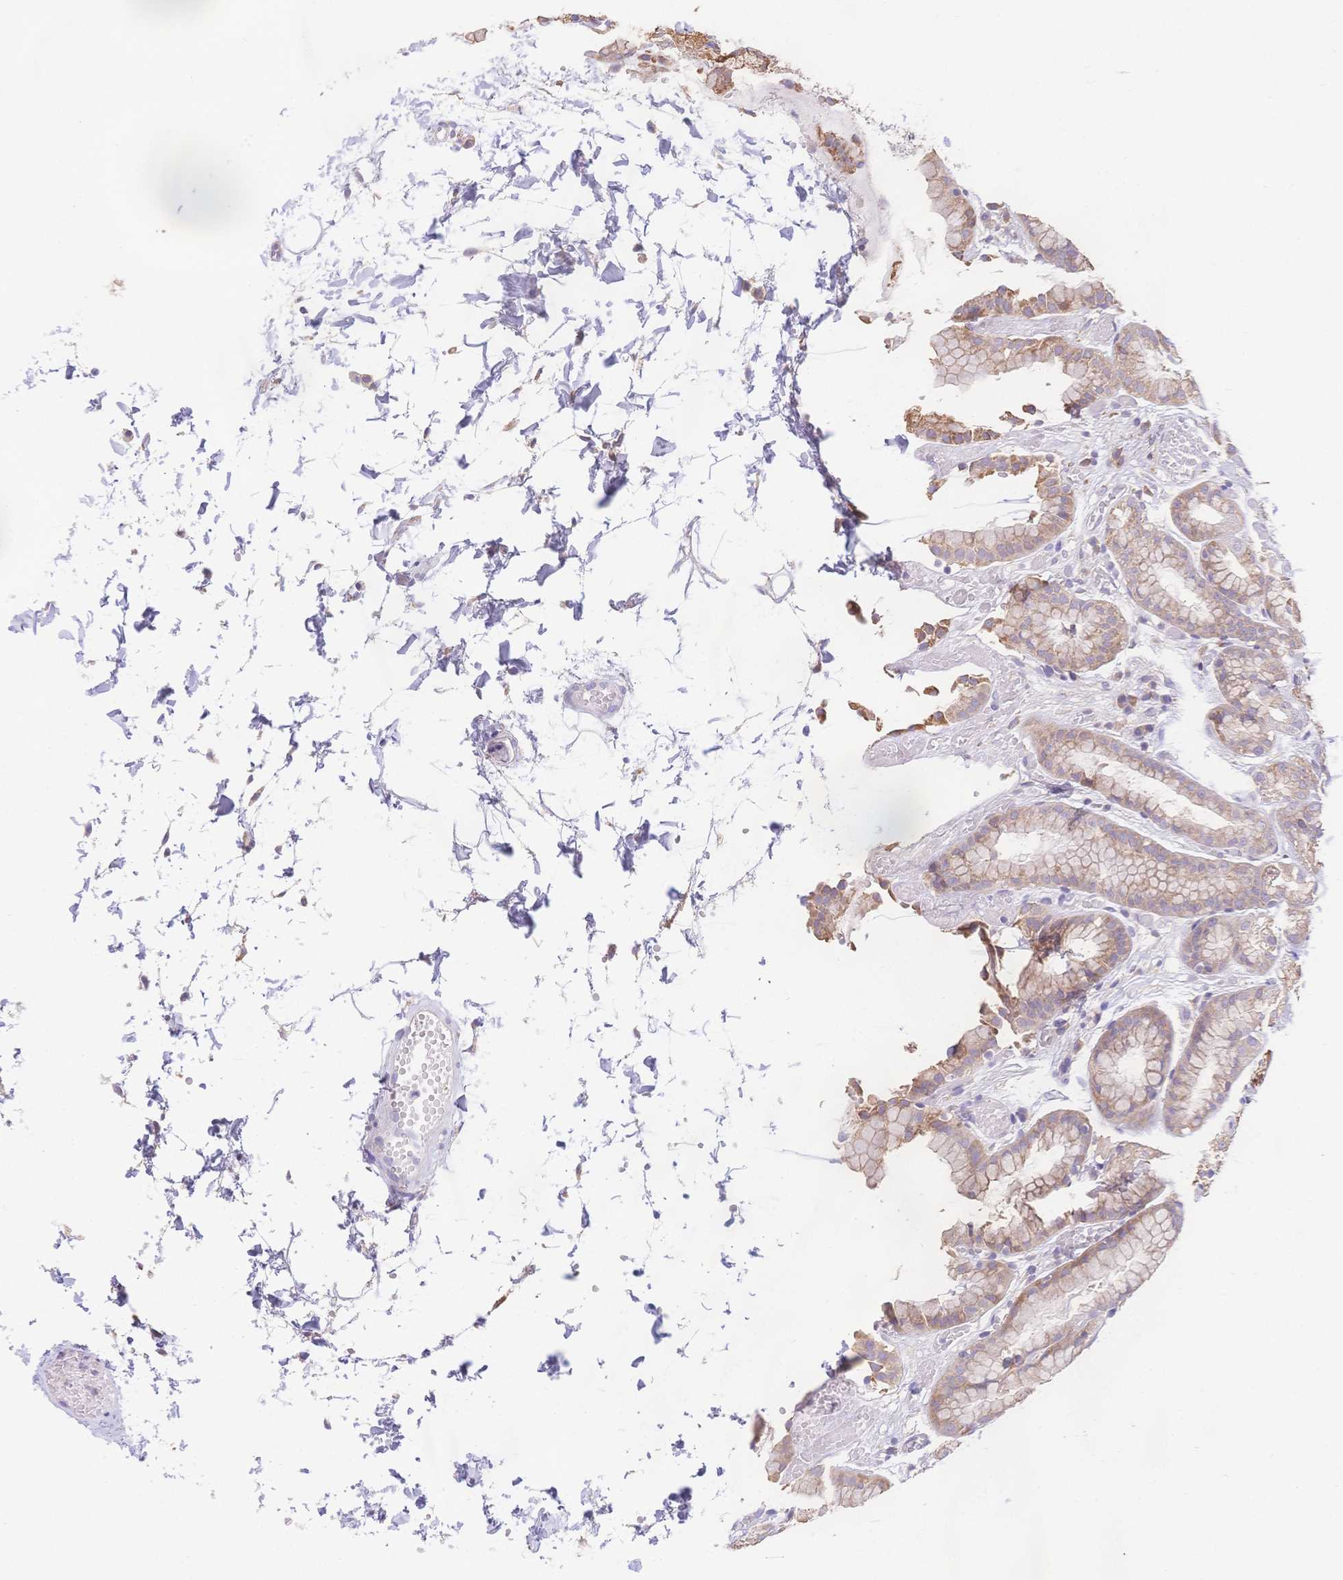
{"staining": {"intensity": "moderate", "quantity": "25%-75%", "location": "cytoplasmic/membranous"}, "tissue": "stomach", "cell_type": "Glandular cells", "image_type": "normal", "snomed": [{"axis": "morphology", "description": "Normal tissue, NOS"}, {"axis": "topography", "description": "Stomach"}], "caption": "IHC photomicrograph of benign stomach: stomach stained using immunohistochemistry displays medium levels of moderate protein expression localized specifically in the cytoplasmic/membranous of glandular cells, appearing as a cytoplasmic/membranous brown color.", "gene": "HS3ST5", "patient": {"sex": "male", "age": 70}}